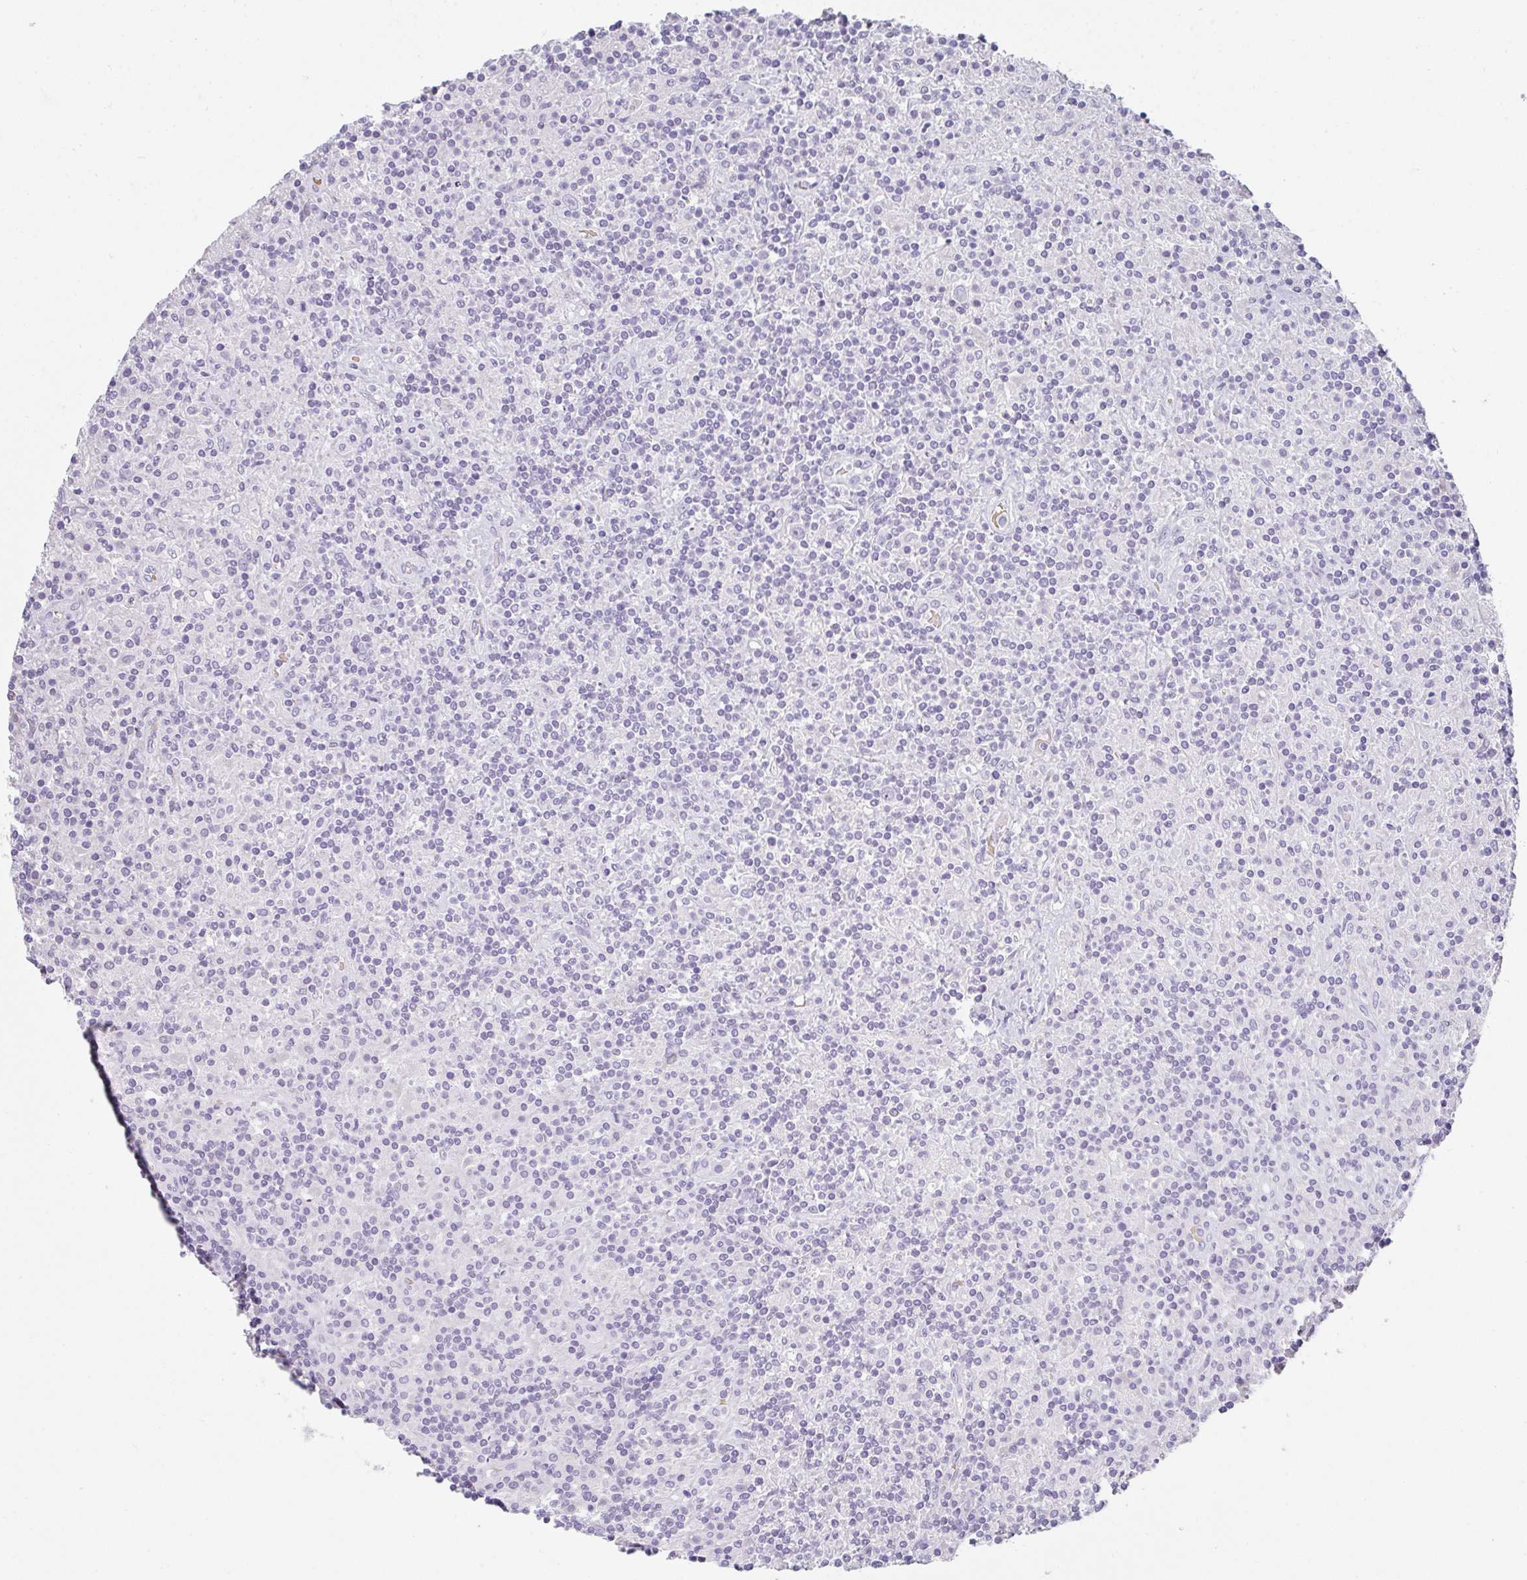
{"staining": {"intensity": "negative", "quantity": "none", "location": "none"}, "tissue": "lymphoma", "cell_type": "Tumor cells", "image_type": "cancer", "snomed": [{"axis": "morphology", "description": "Hodgkin's disease, NOS"}, {"axis": "topography", "description": "Lymph node"}], "caption": "Hodgkin's disease stained for a protein using IHC reveals no expression tumor cells.", "gene": "NEU2", "patient": {"sex": "male", "age": 70}}